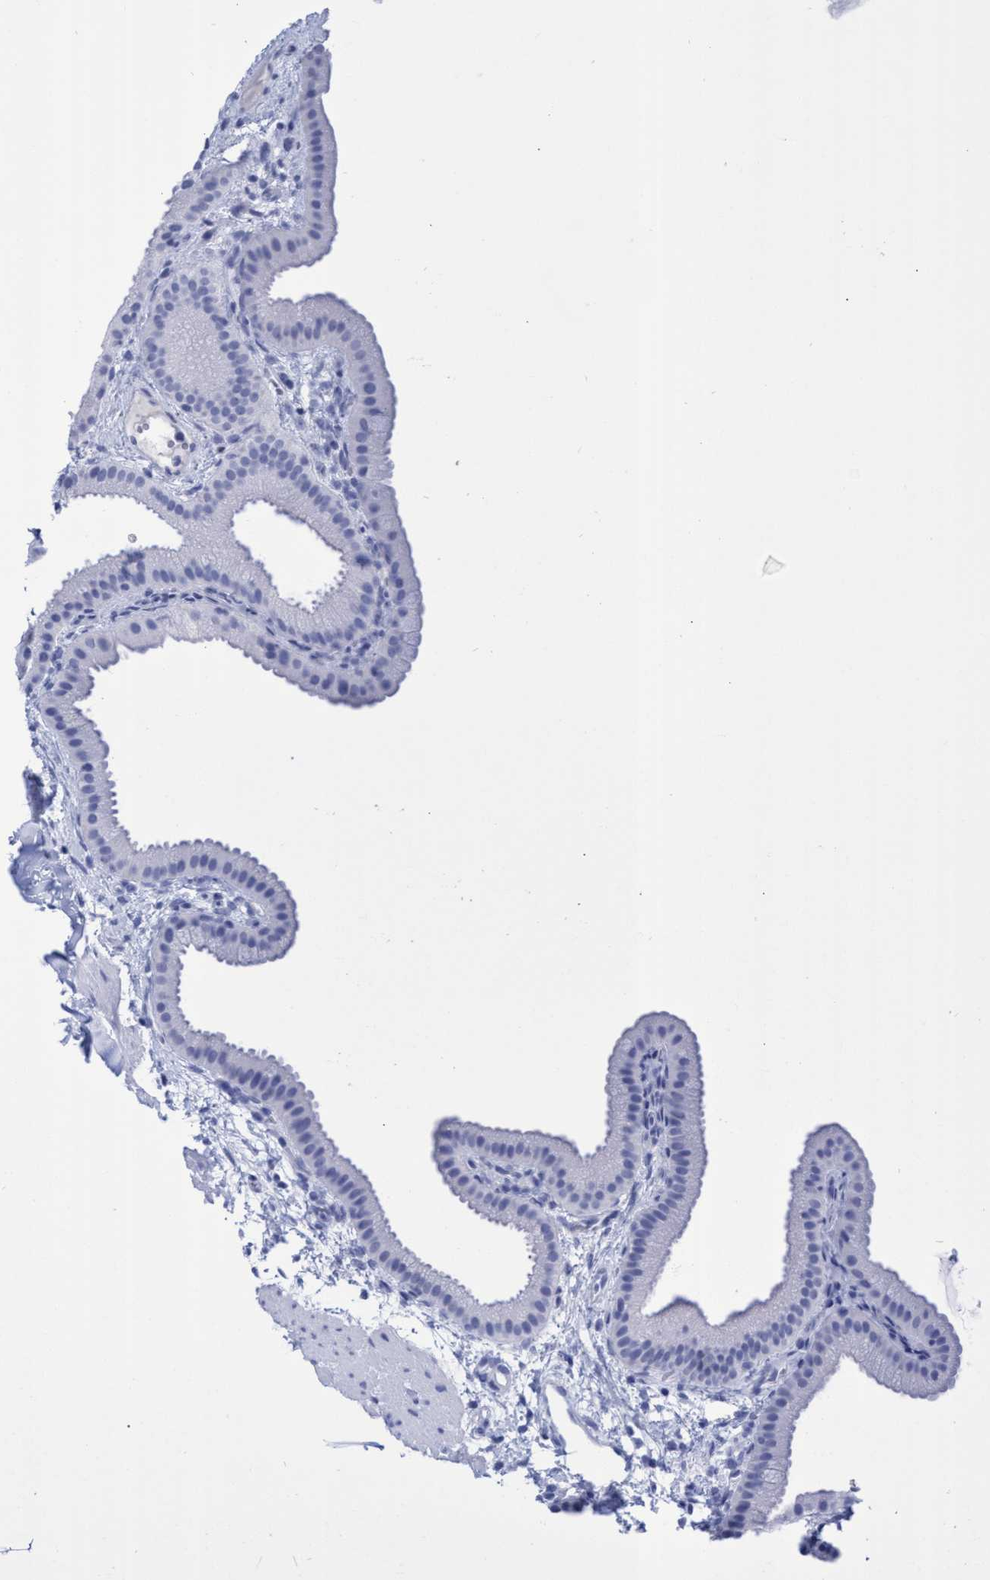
{"staining": {"intensity": "negative", "quantity": "none", "location": "none"}, "tissue": "gallbladder", "cell_type": "Glandular cells", "image_type": "normal", "snomed": [{"axis": "morphology", "description": "Normal tissue, NOS"}, {"axis": "topography", "description": "Gallbladder"}], "caption": "IHC photomicrograph of unremarkable gallbladder: gallbladder stained with DAB (3,3'-diaminobenzidine) reveals no significant protein staining in glandular cells.", "gene": "INSL6", "patient": {"sex": "female", "age": 64}}